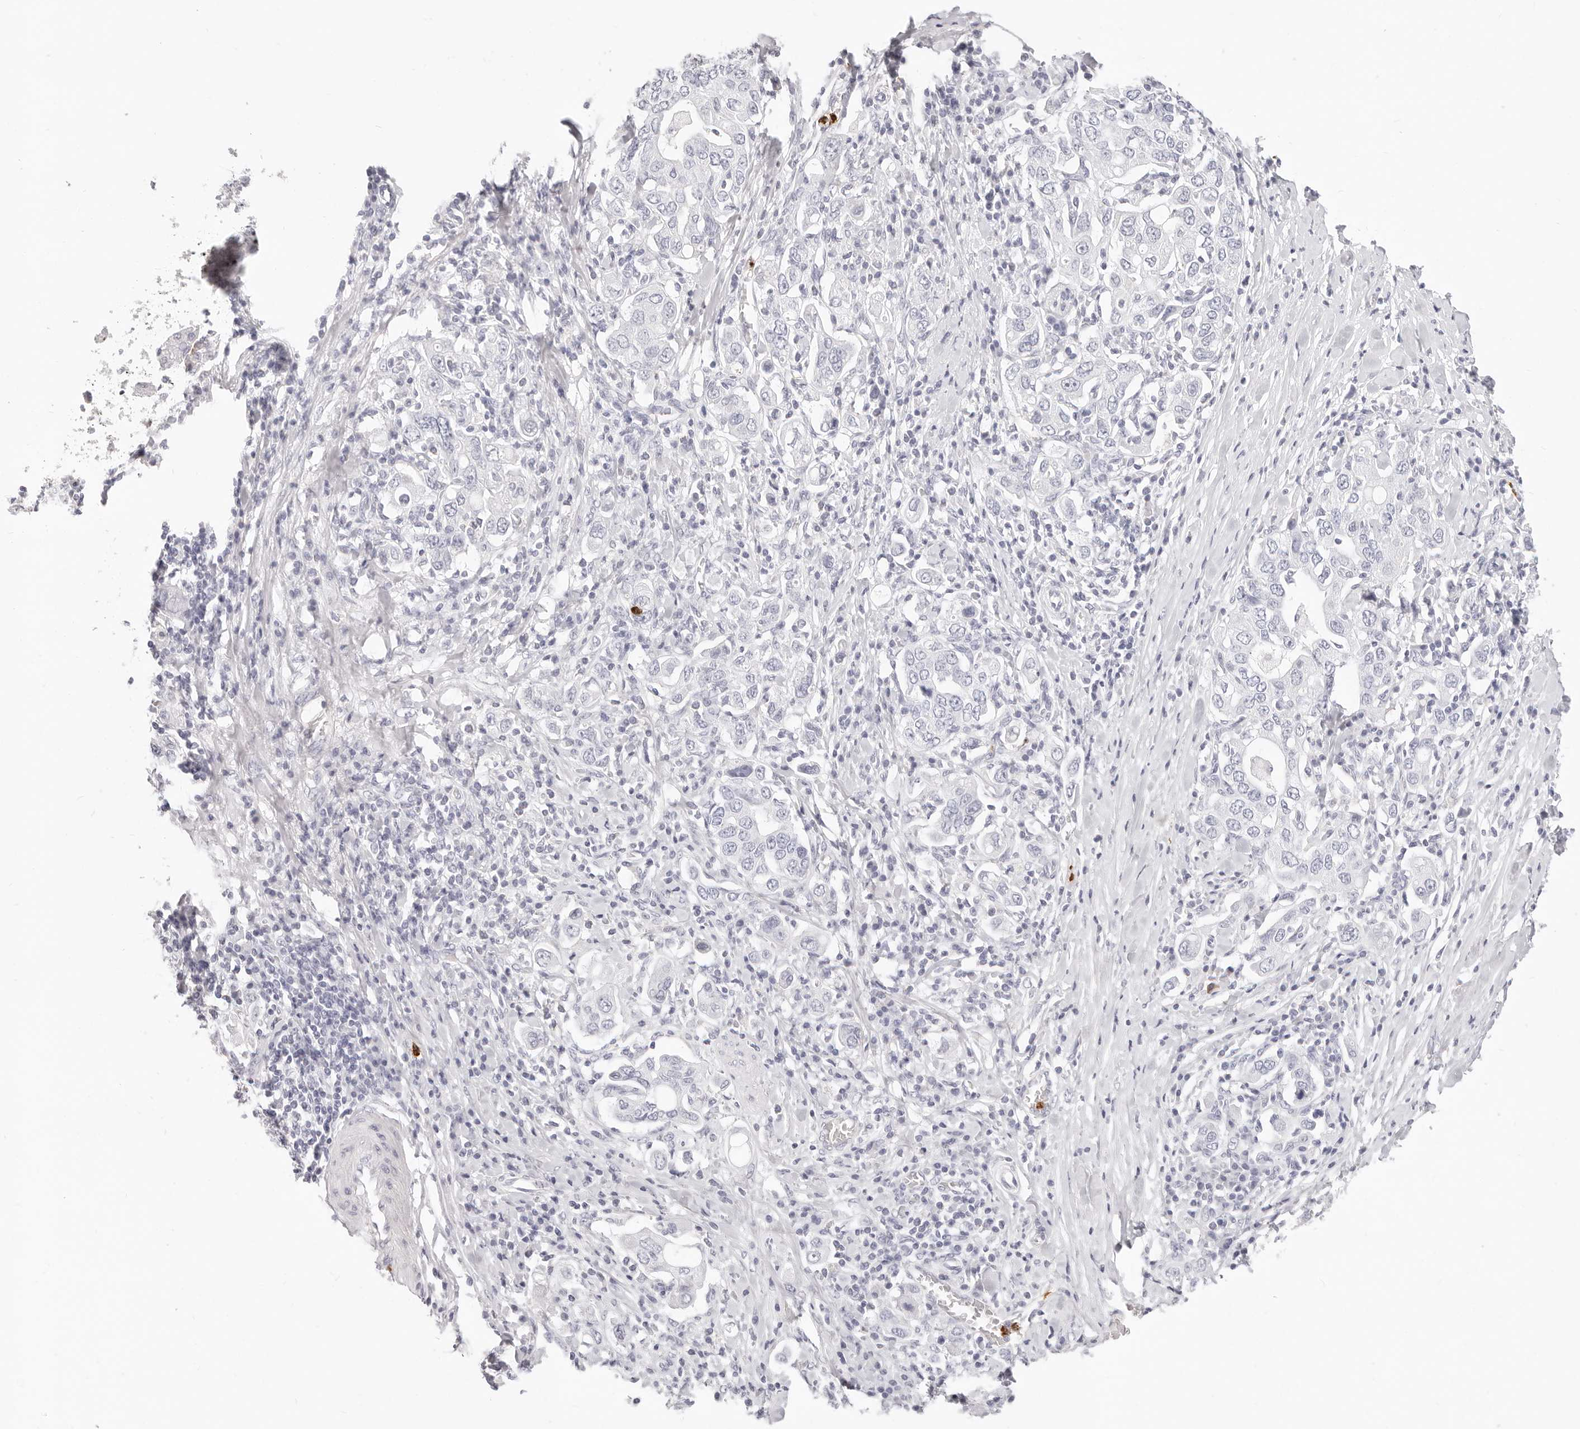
{"staining": {"intensity": "negative", "quantity": "none", "location": "none"}, "tissue": "stomach cancer", "cell_type": "Tumor cells", "image_type": "cancer", "snomed": [{"axis": "morphology", "description": "Adenocarcinoma, NOS"}, {"axis": "topography", "description": "Stomach, upper"}], "caption": "Protein analysis of adenocarcinoma (stomach) reveals no significant positivity in tumor cells. (Brightfield microscopy of DAB (3,3'-diaminobenzidine) immunohistochemistry (IHC) at high magnification).", "gene": "CAMP", "patient": {"sex": "male", "age": 62}}